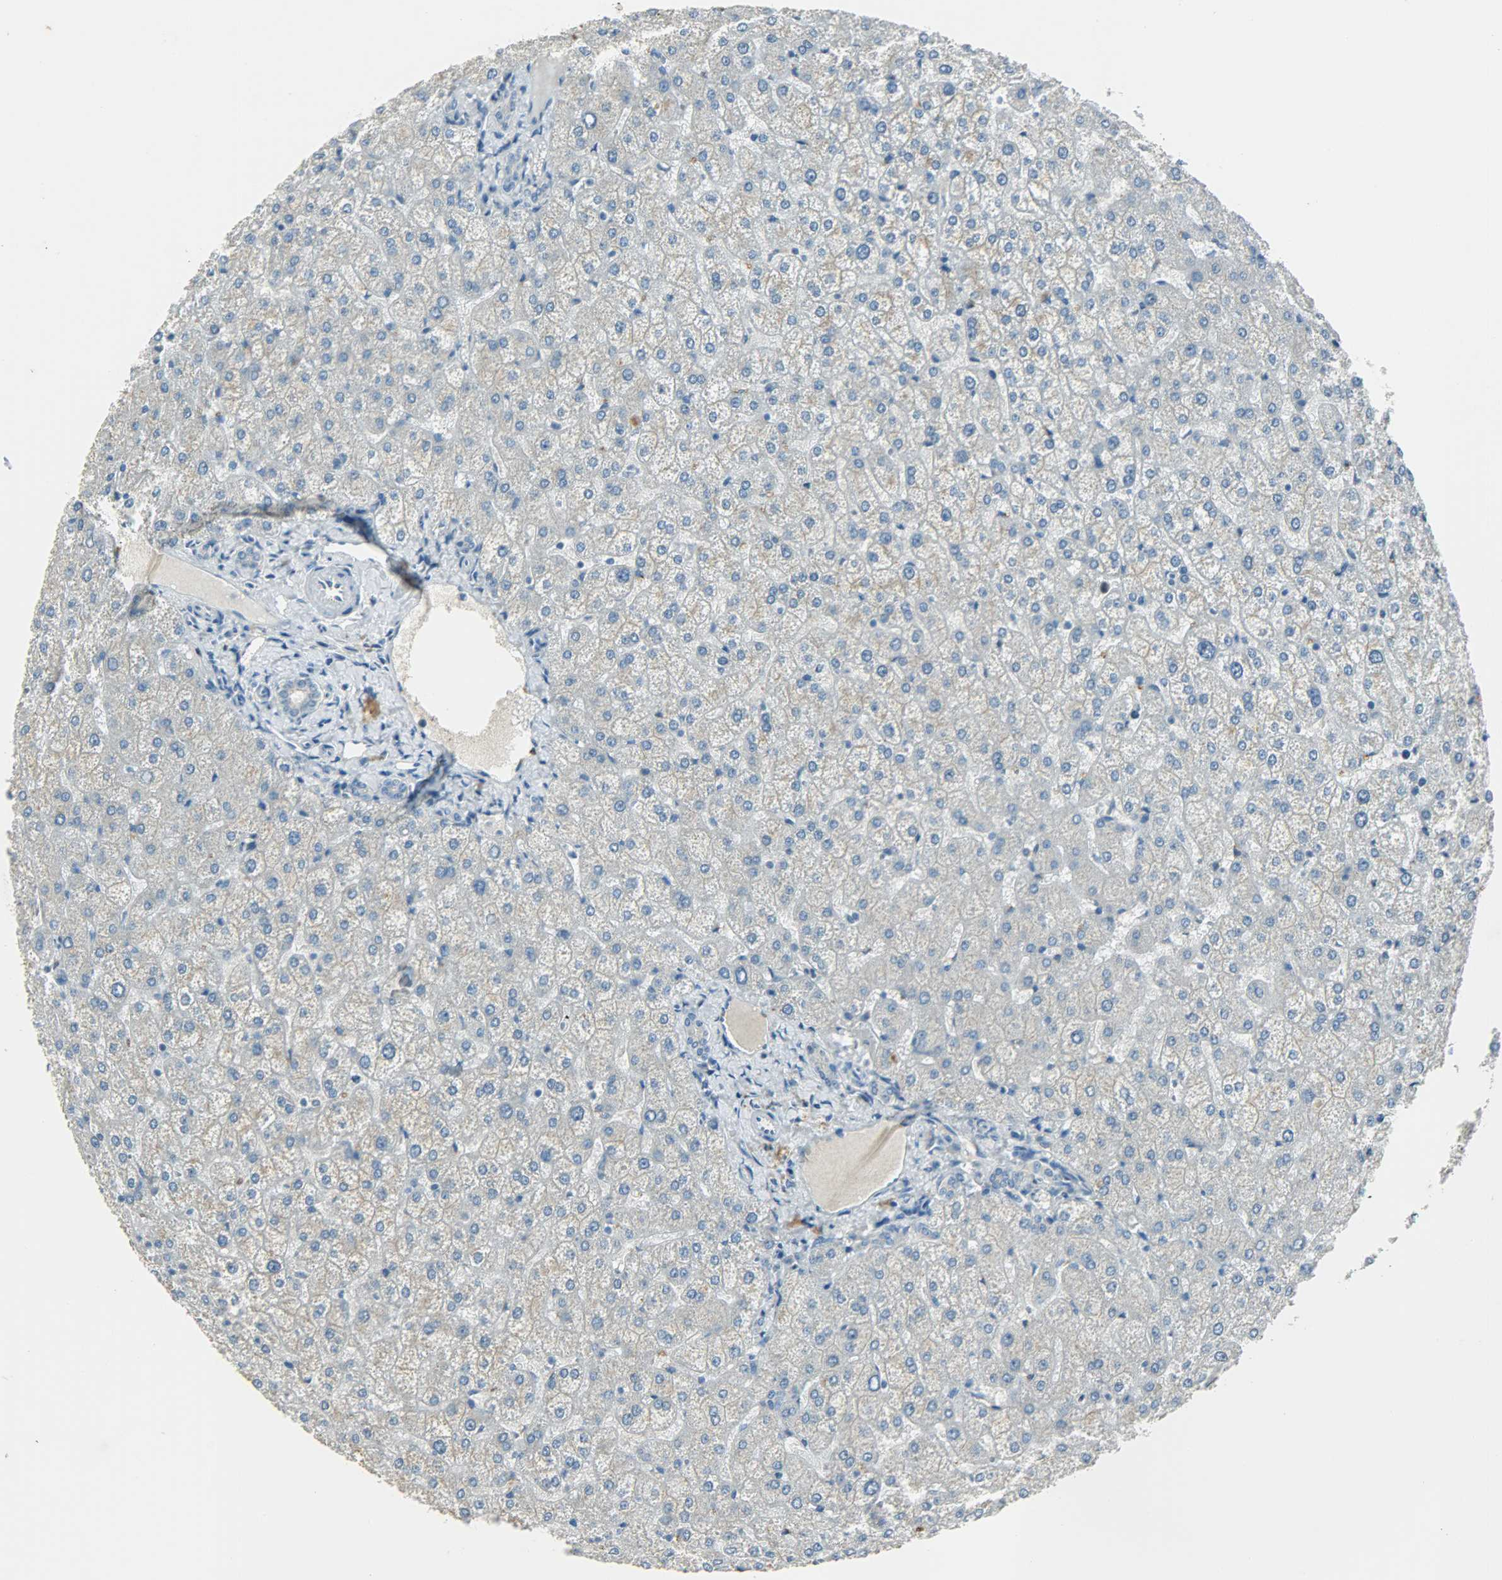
{"staining": {"intensity": "weak", "quantity": "25%-75%", "location": "cytoplasmic/membranous"}, "tissue": "liver", "cell_type": "Cholangiocytes", "image_type": "normal", "snomed": [{"axis": "morphology", "description": "Normal tissue, NOS"}, {"axis": "topography", "description": "Liver"}], "caption": "An image of human liver stained for a protein exhibits weak cytoplasmic/membranous brown staining in cholangiocytes. The staining is performed using DAB (3,3'-diaminobenzidine) brown chromogen to label protein expression. The nuclei are counter-stained blue using hematoxylin.", "gene": "TPX2", "patient": {"sex": "female", "age": 32}}